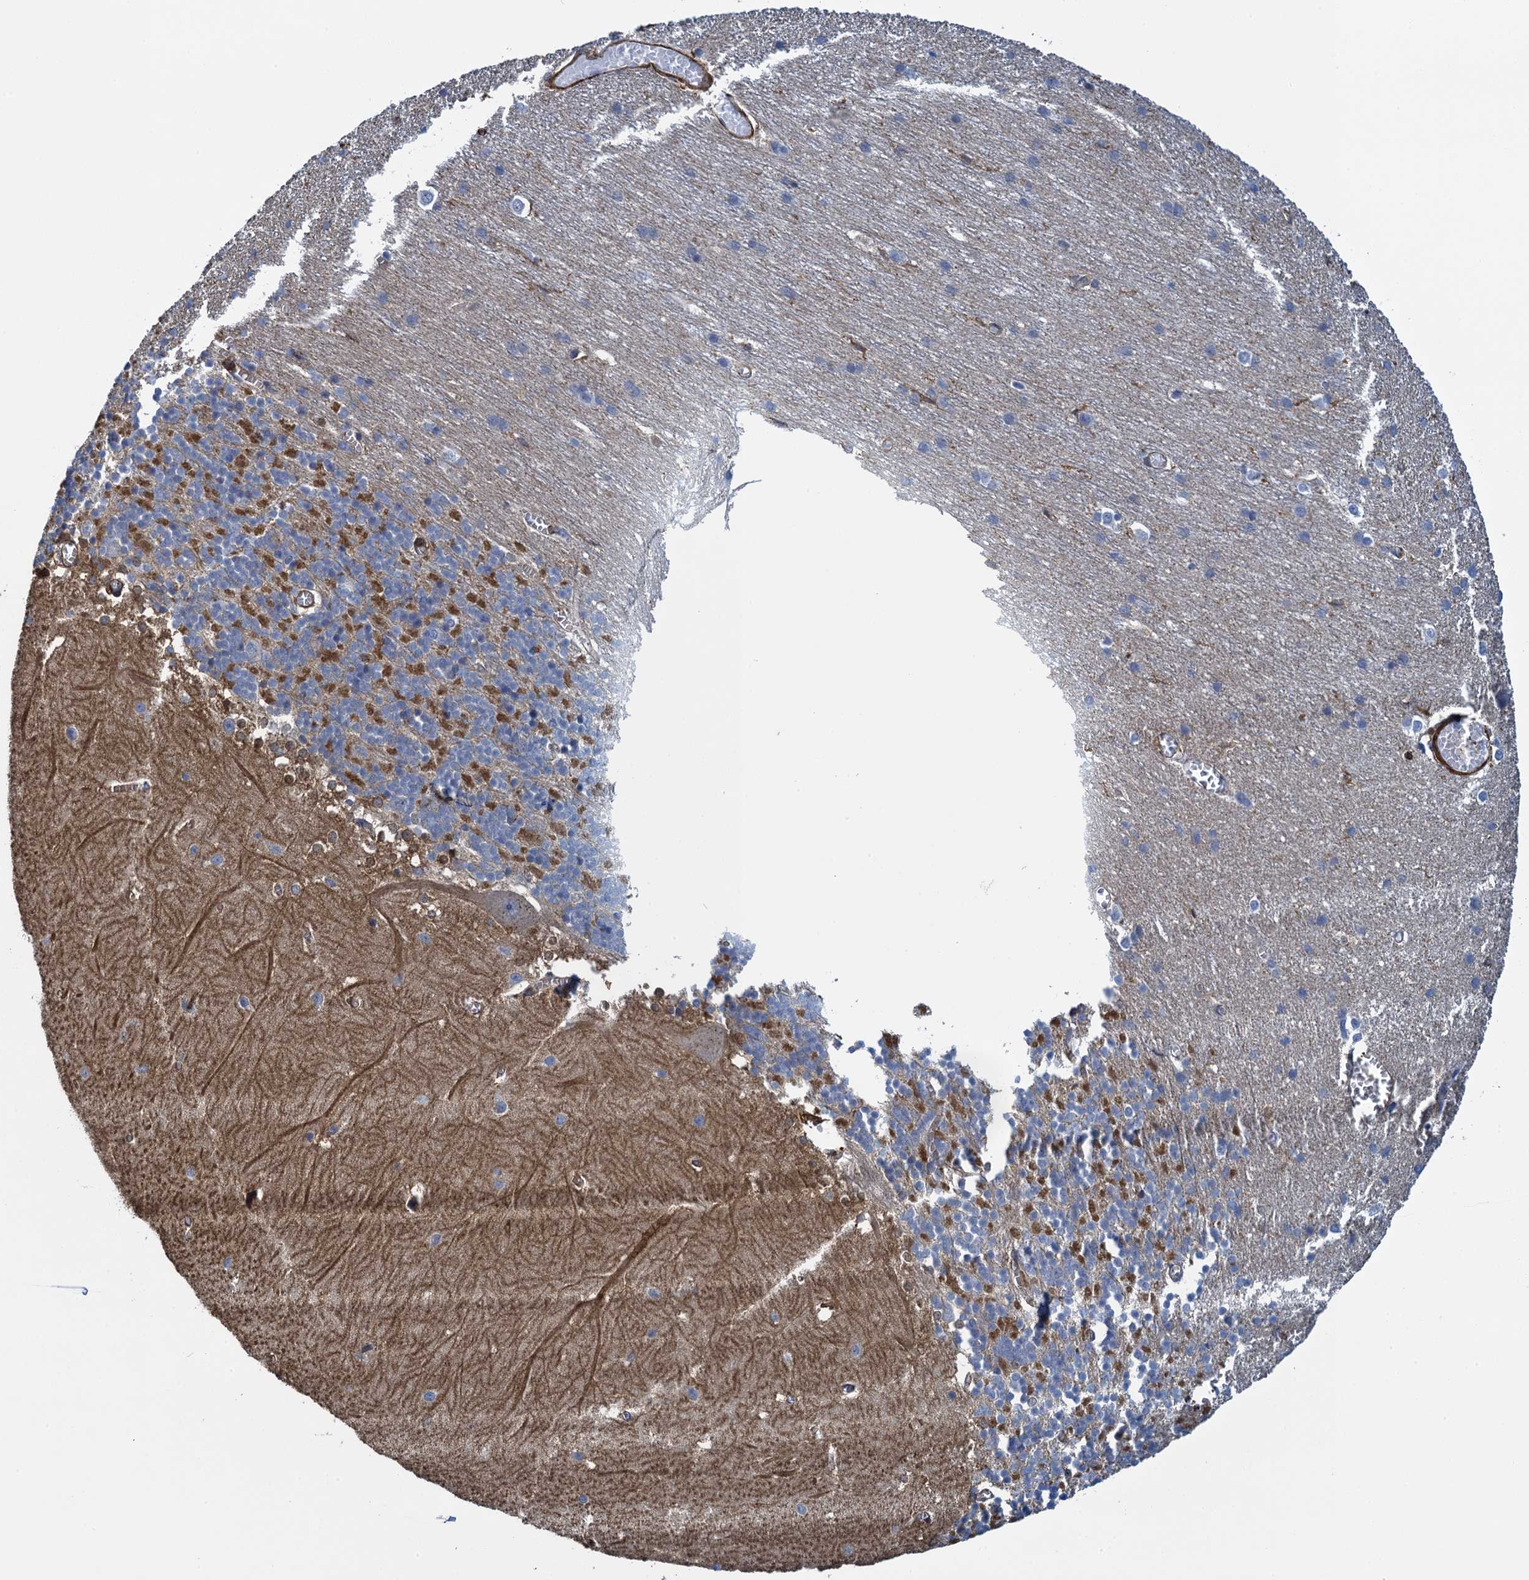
{"staining": {"intensity": "moderate", "quantity": "<25%", "location": "cytoplasmic/membranous"}, "tissue": "cerebellum", "cell_type": "Cells in granular layer", "image_type": "normal", "snomed": [{"axis": "morphology", "description": "Normal tissue, NOS"}, {"axis": "topography", "description": "Cerebellum"}], "caption": "Immunohistochemistry (IHC) staining of benign cerebellum, which displays low levels of moderate cytoplasmic/membranous positivity in approximately <25% of cells in granular layer indicating moderate cytoplasmic/membranous protein staining. The staining was performed using DAB (brown) for protein detection and nuclei were counterstained in hematoxylin (blue).", "gene": "PROSER2", "patient": {"sex": "male", "age": 37}}